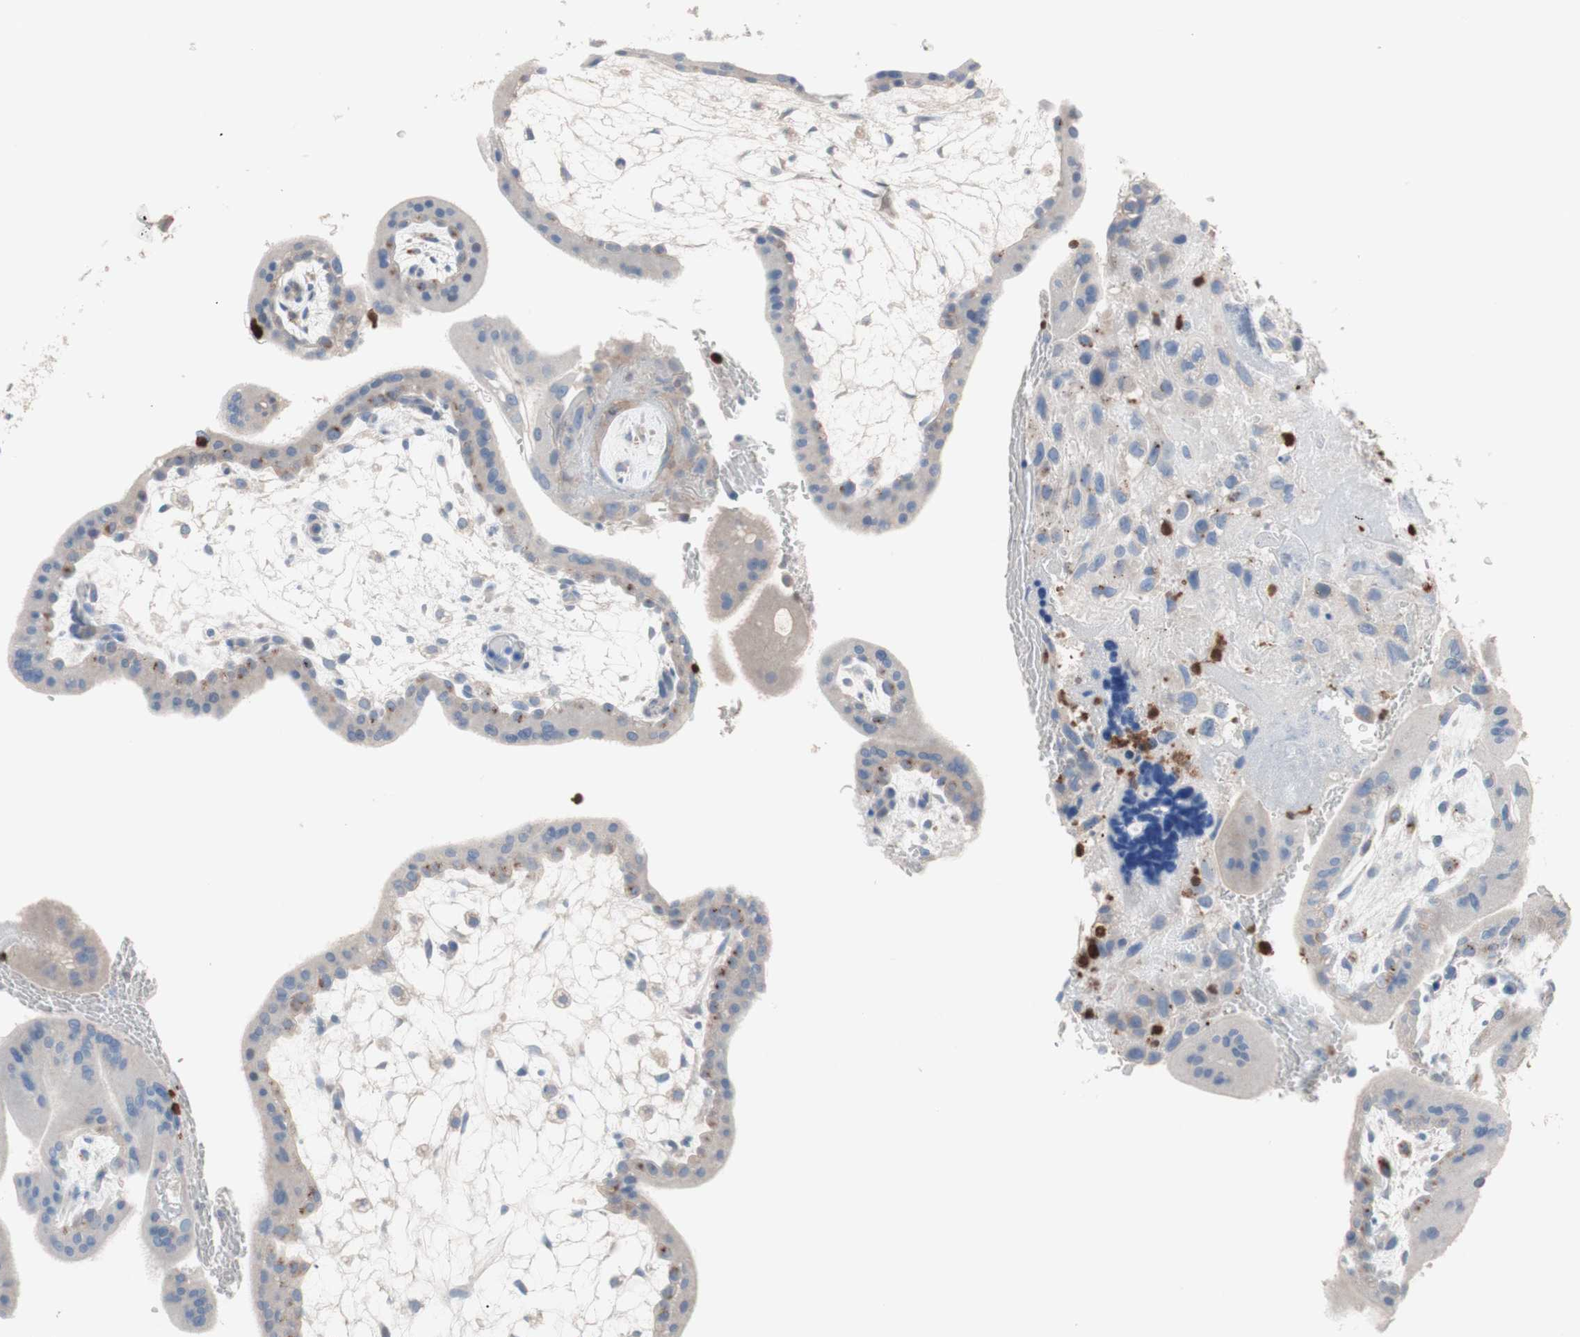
{"staining": {"intensity": "weak", "quantity": "25%-75%", "location": "cytoplasmic/membranous"}, "tissue": "placenta", "cell_type": "Trophoblastic cells", "image_type": "normal", "snomed": [{"axis": "morphology", "description": "Normal tissue, NOS"}, {"axis": "topography", "description": "Placenta"}], "caption": "Unremarkable placenta was stained to show a protein in brown. There is low levels of weak cytoplasmic/membranous expression in approximately 25%-75% of trophoblastic cells. (brown staining indicates protein expression, while blue staining denotes nuclei).", "gene": "CLEC4D", "patient": {"sex": "female", "age": 35}}